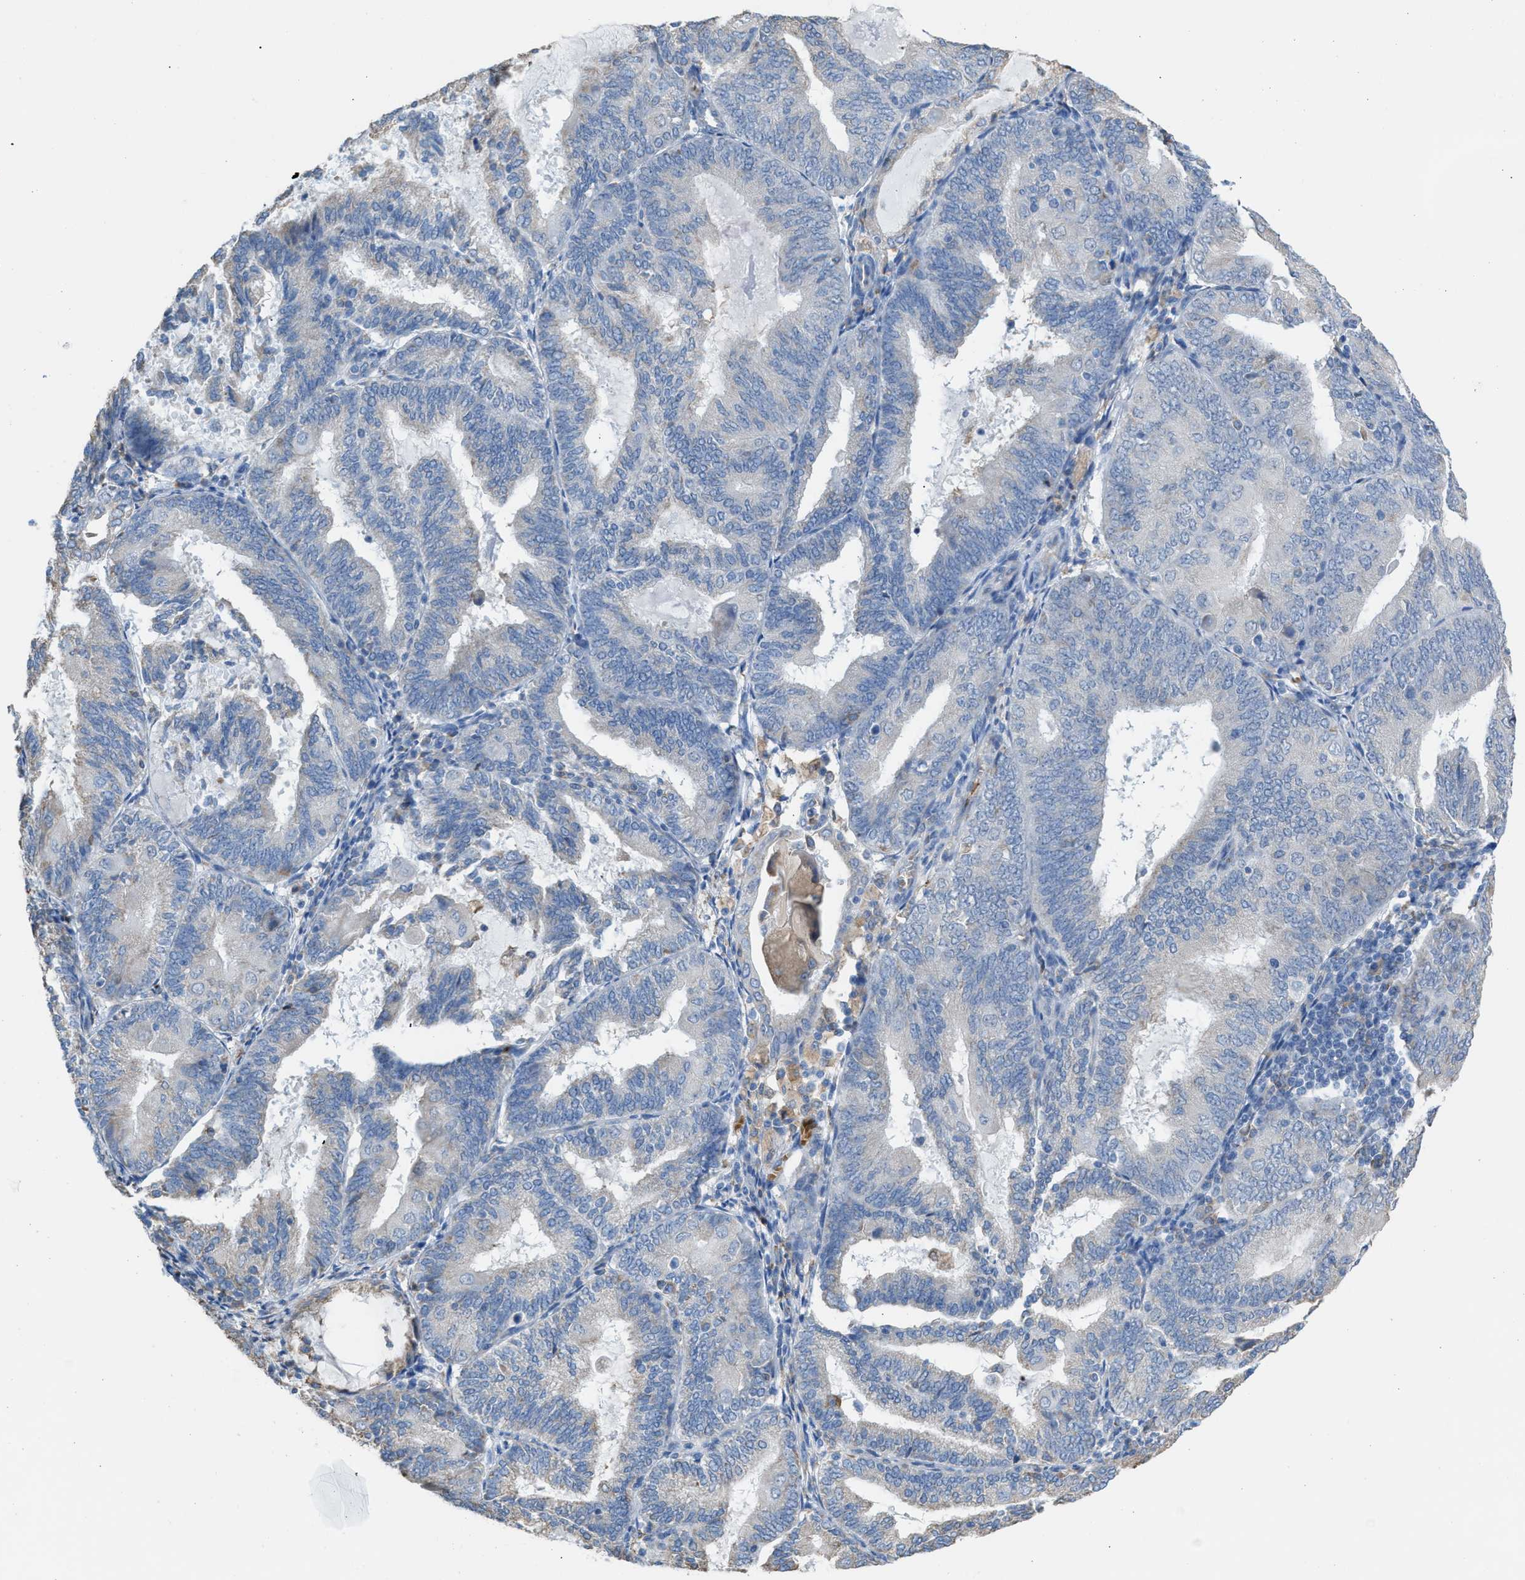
{"staining": {"intensity": "negative", "quantity": "none", "location": "none"}, "tissue": "endometrial cancer", "cell_type": "Tumor cells", "image_type": "cancer", "snomed": [{"axis": "morphology", "description": "Adenocarcinoma, NOS"}, {"axis": "topography", "description": "Endometrium"}], "caption": "The histopathology image reveals no staining of tumor cells in endometrial cancer (adenocarcinoma).", "gene": "CA3", "patient": {"sex": "female", "age": 81}}